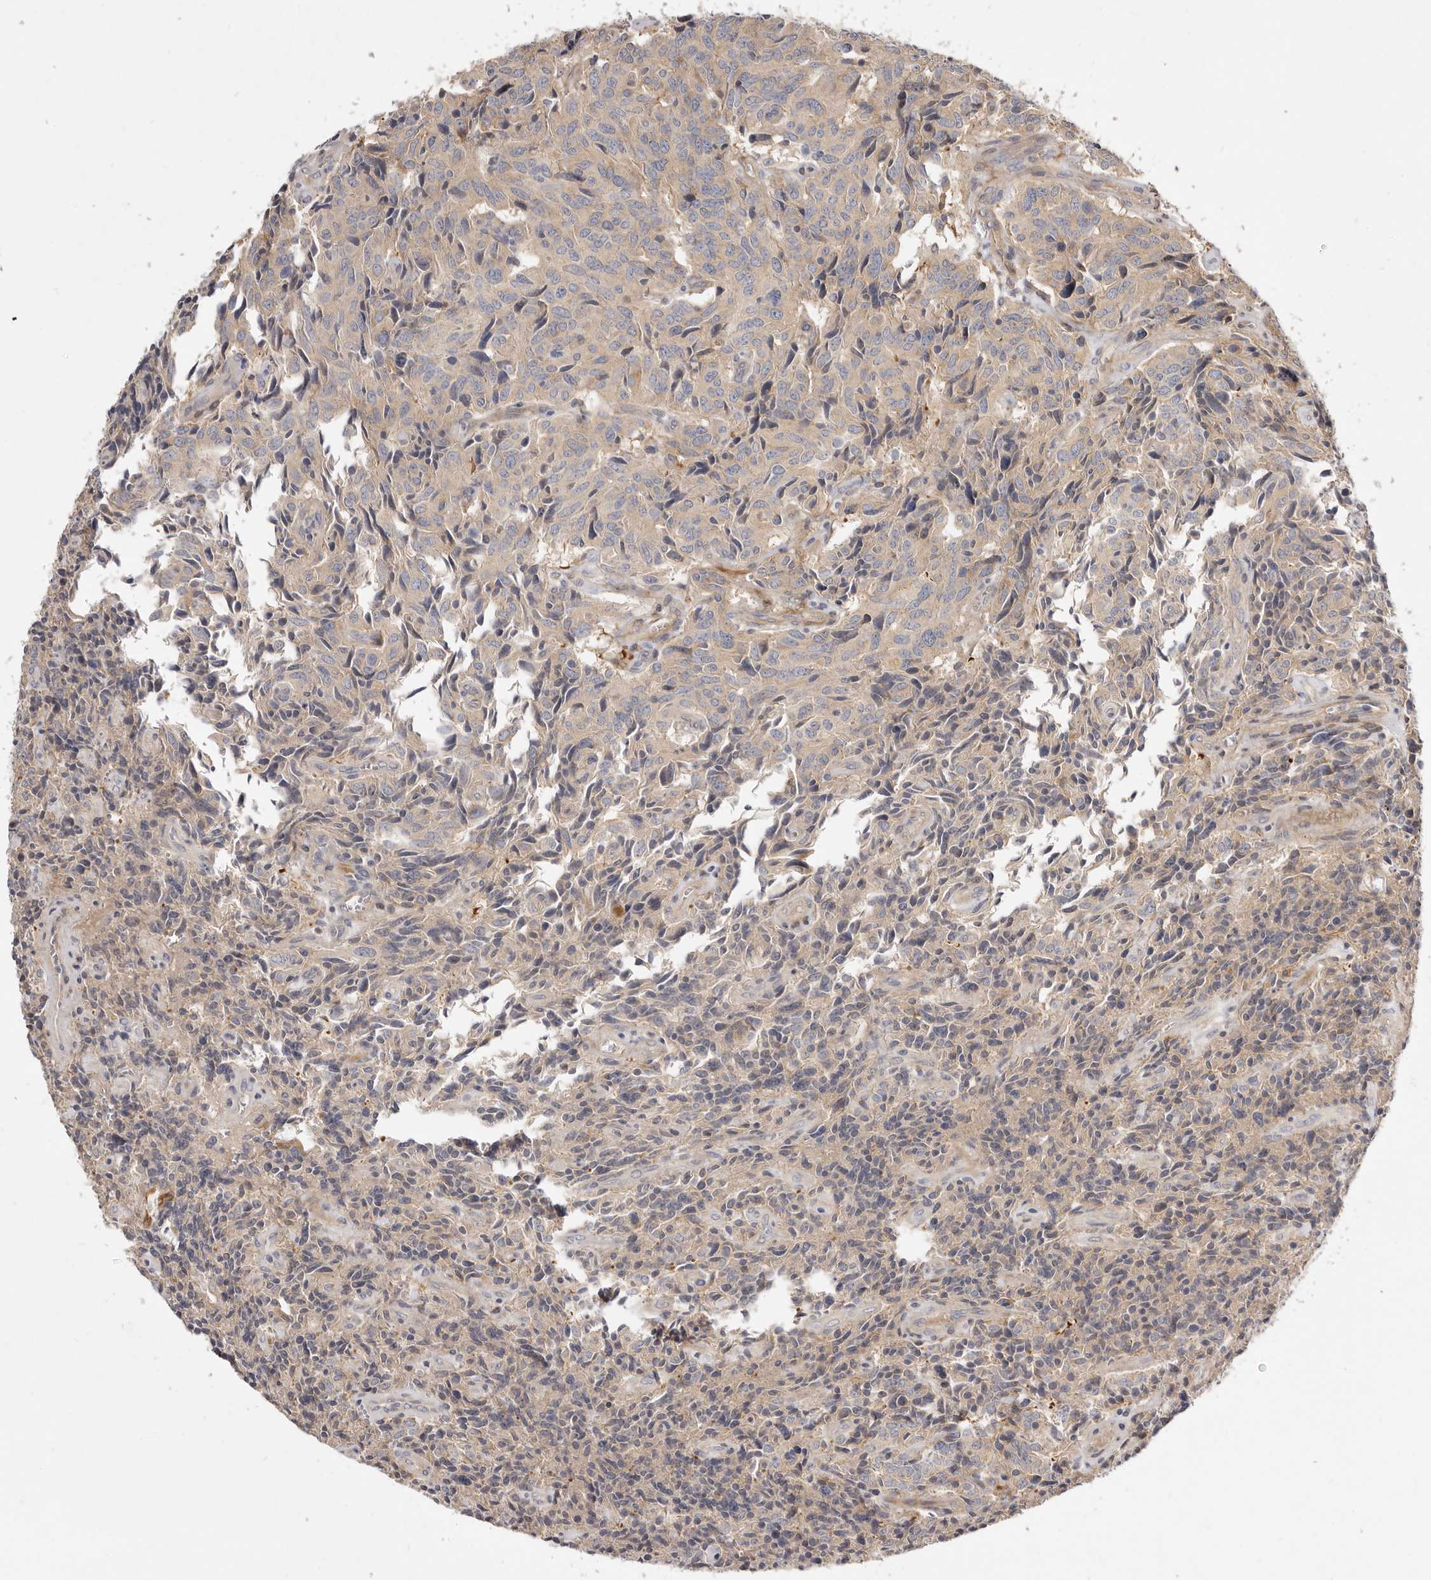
{"staining": {"intensity": "weak", "quantity": "<25%", "location": "cytoplasmic/membranous"}, "tissue": "carcinoid", "cell_type": "Tumor cells", "image_type": "cancer", "snomed": [{"axis": "morphology", "description": "Carcinoid, malignant, NOS"}, {"axis": "topography", "description": "Lung"}], "caption": "A photomicrograph of carcinoid stained for a protein displays no brown staining in tumor cells.", "gene": "ADAMTS9", "patient": {"sex": "female", "age": 46}}